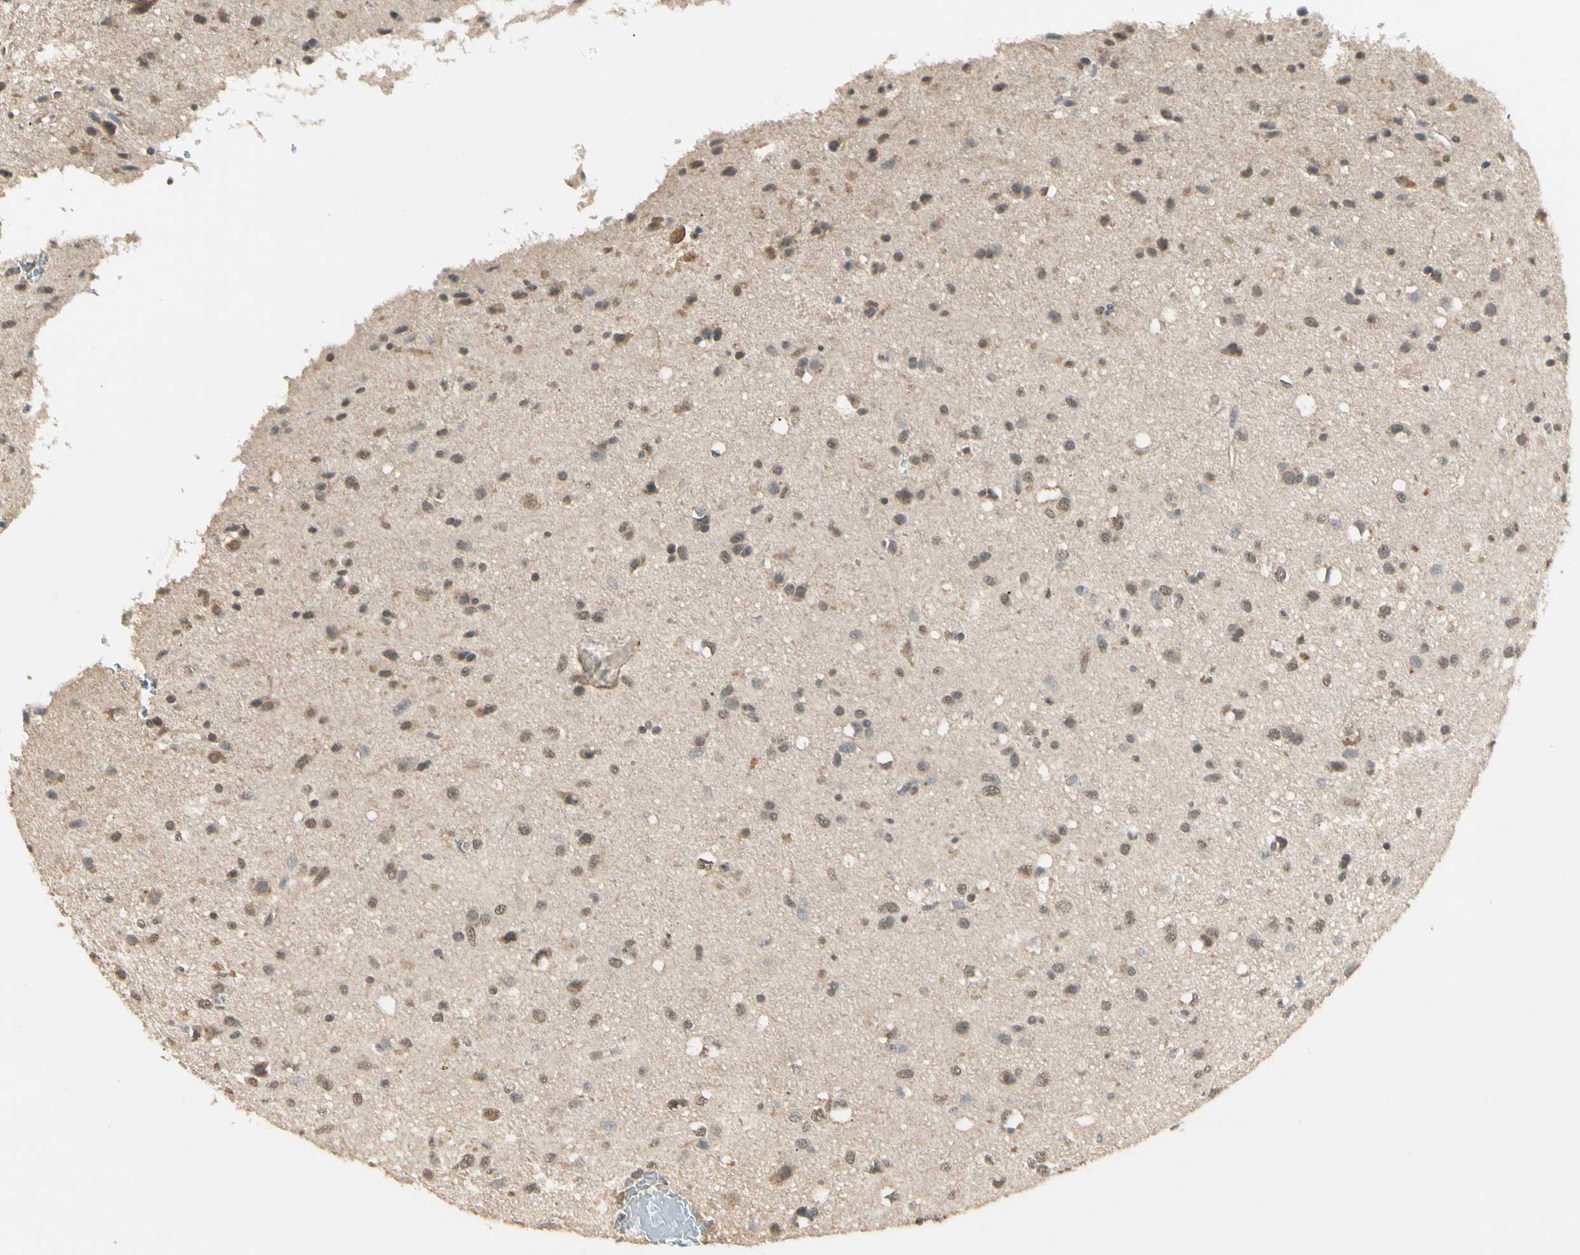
{"staining": {"intensity": "weak", "quantity": "25%-75%", "location": "cytoplasmic/membranous"}, "tissue": "glioma", "cell_type": "Tumor cells", "image_type": "cancer", "snomed": [{"axis": "morphology", "description": "Glioma, malignant, Low grade"}, {"axis": "topography", "description": "Brain"}], "caption": "A photomicrograph of glioma stained for a protein displays weak cytoplasmic/membranous brown staining in tumor cells. Using DAB (brown) and hematoxylin (blue) stains, captured at high magnification using brightfield microscopy.", "gene": "SGCA", "patient": {"sex": "male", "age": 77}}